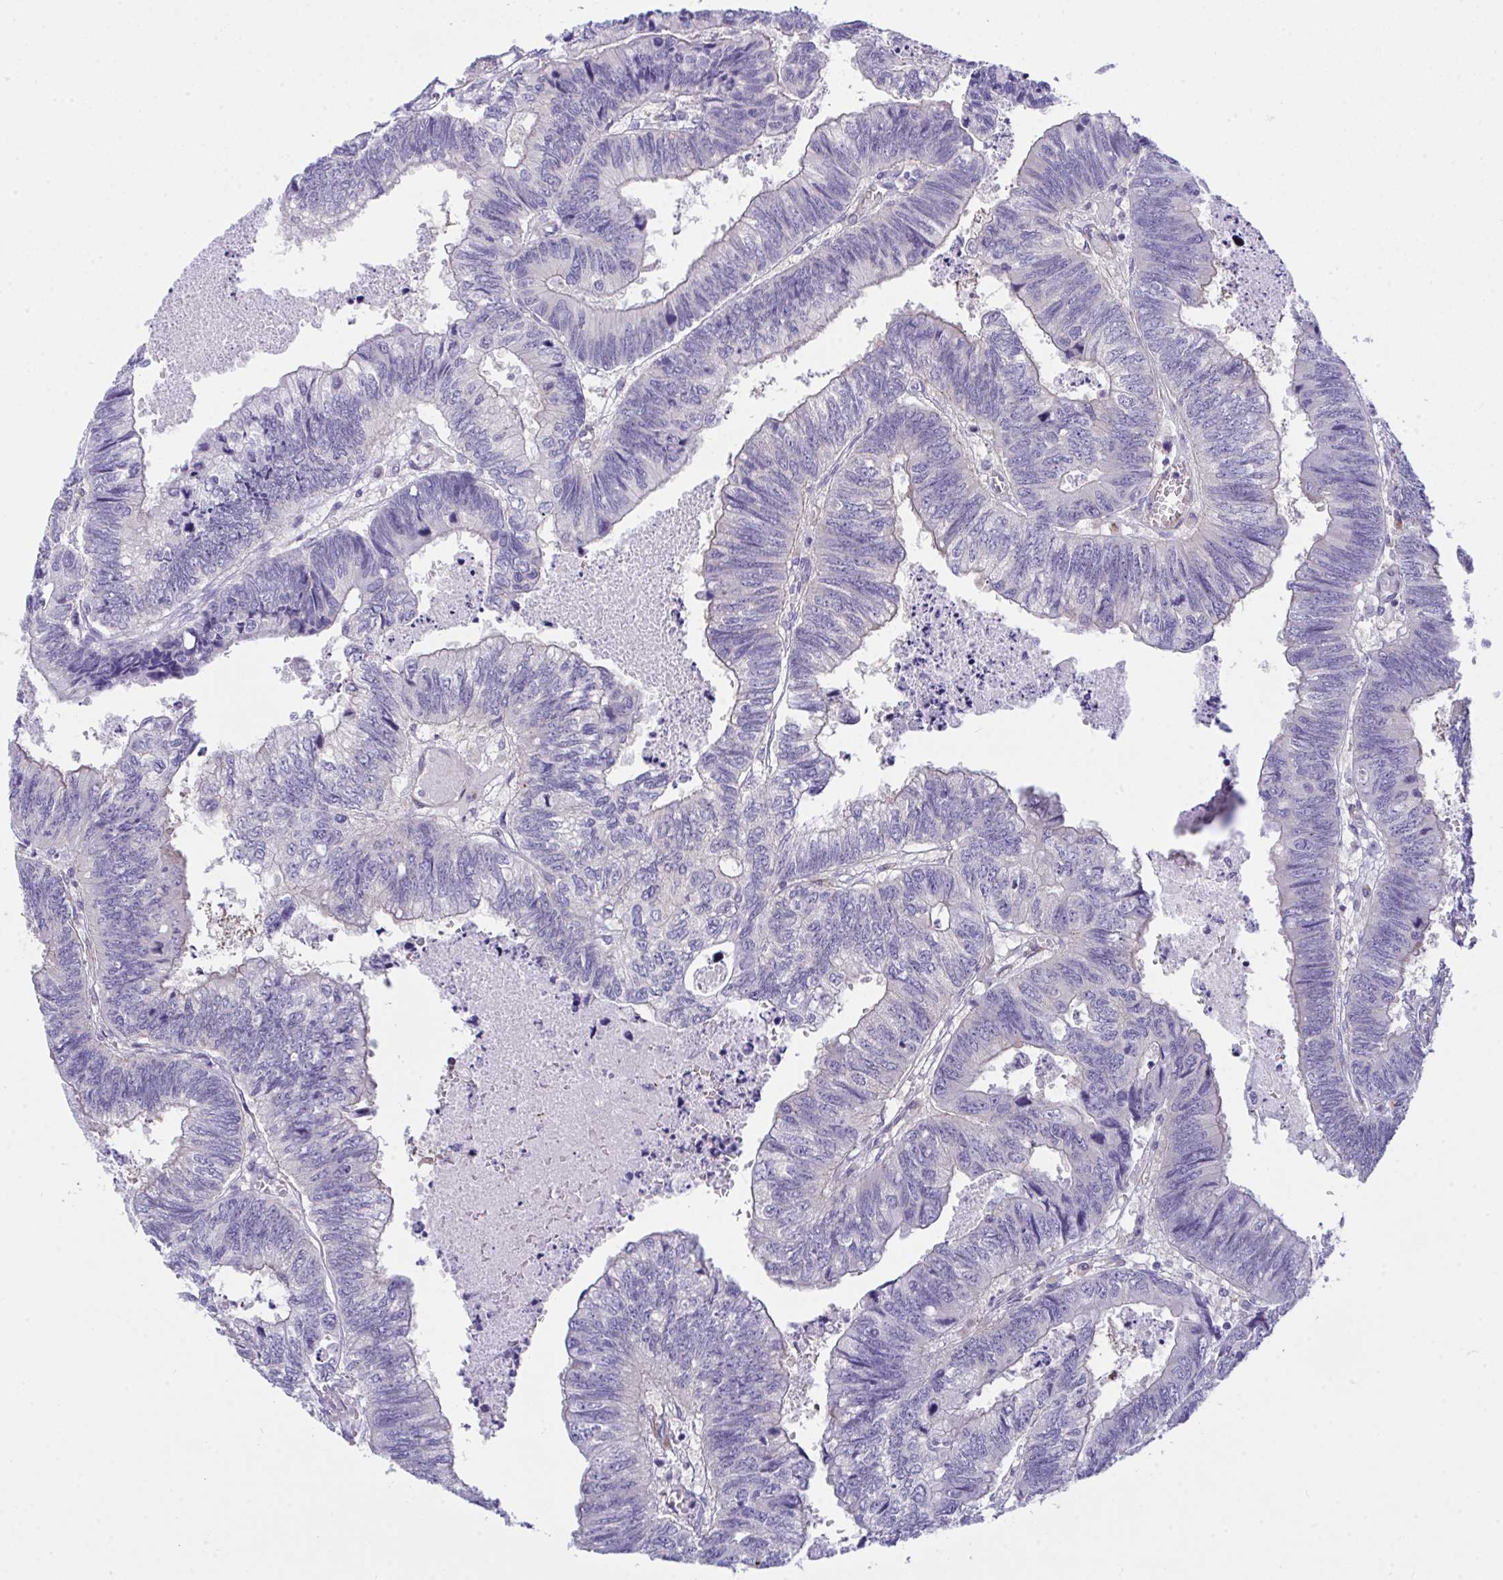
{"staining": {"intensity": "moderate", "quantity": "<25%", "location": "cytoplasmic/membranous"}, "tissue": "colorectal cancer", "cell_type": "Tumor cells", "image_type": "cancer", "snomed": [{"axis": "morphology", "description": "Adenocarcinoma, NOS"}, {"axis": "topography", "description": "Colon"}], "caption": "The histopathology image demonstrates immunohistochemical staining of colorectal cancer (adenocarcinoma). There is moderate cytoplasmic/membranous positivity is seen in approximately <25% of tumor cells. (DAB = brown stain, brightfield microscopy at high magnification).", "gene": "GAB1", "patient": {"sex": "male", "age": 62}}